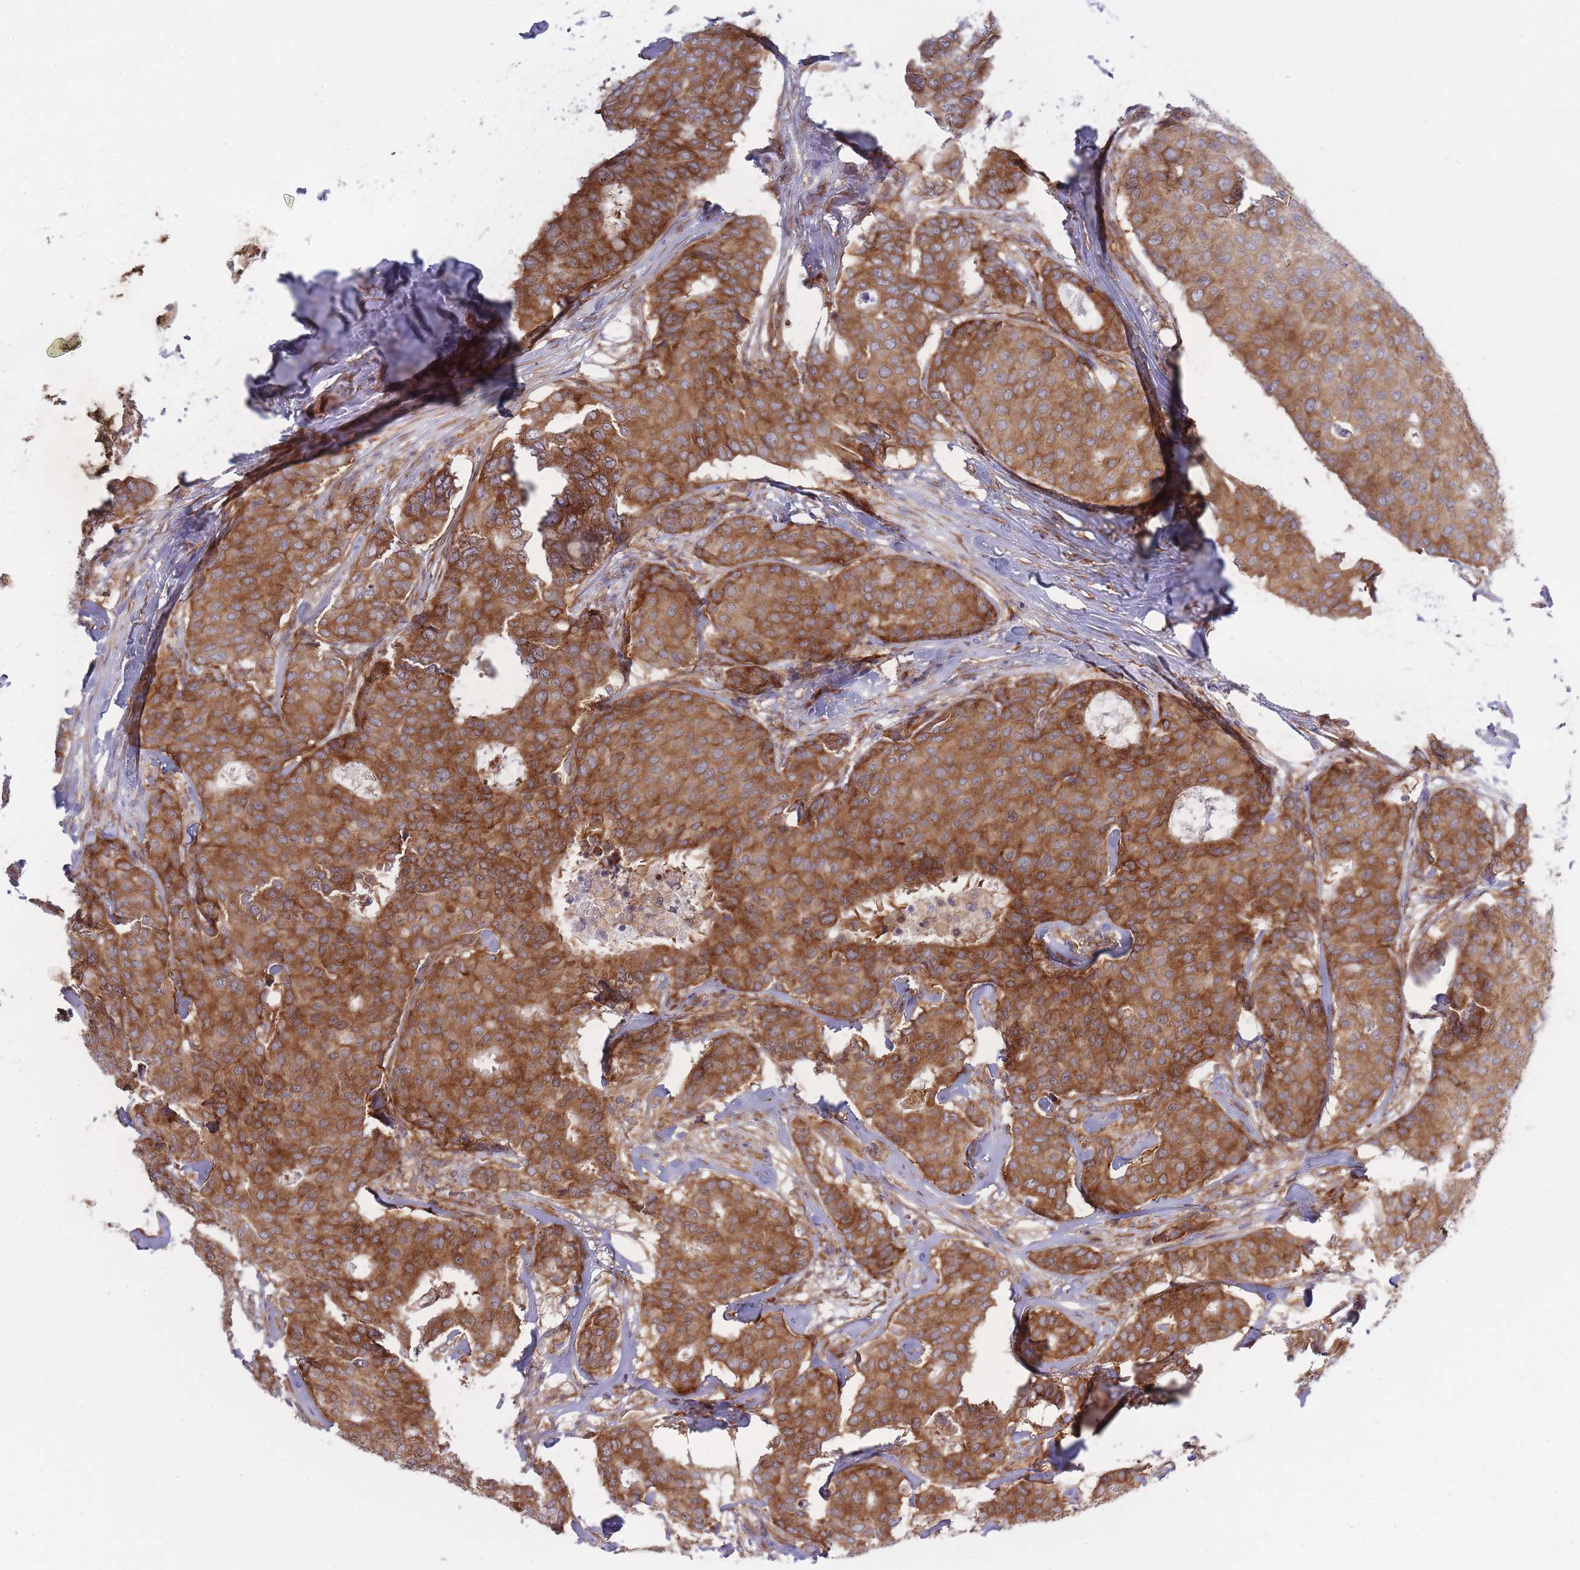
{"staining": {"intensity": "strong", "quantity": ">75%", "location": "cytoplasmic/membranous"}, "tissue": "breast cancer", "cell_type": "Tumor cells", "image_type": "cancer", "snomed": [{"axis": "morphology", "description": "Duct carcinoma"}, {"axis": "topography", "description": "Breast"}], "caption": "Protein staining demonstrates strong cytoplasmic/membranous positivity in approximately >75% of tumor cells in breast intraductal carcinoma.", "gene": "CCDC124", "patient": {"sex": "female", "age": 75}}